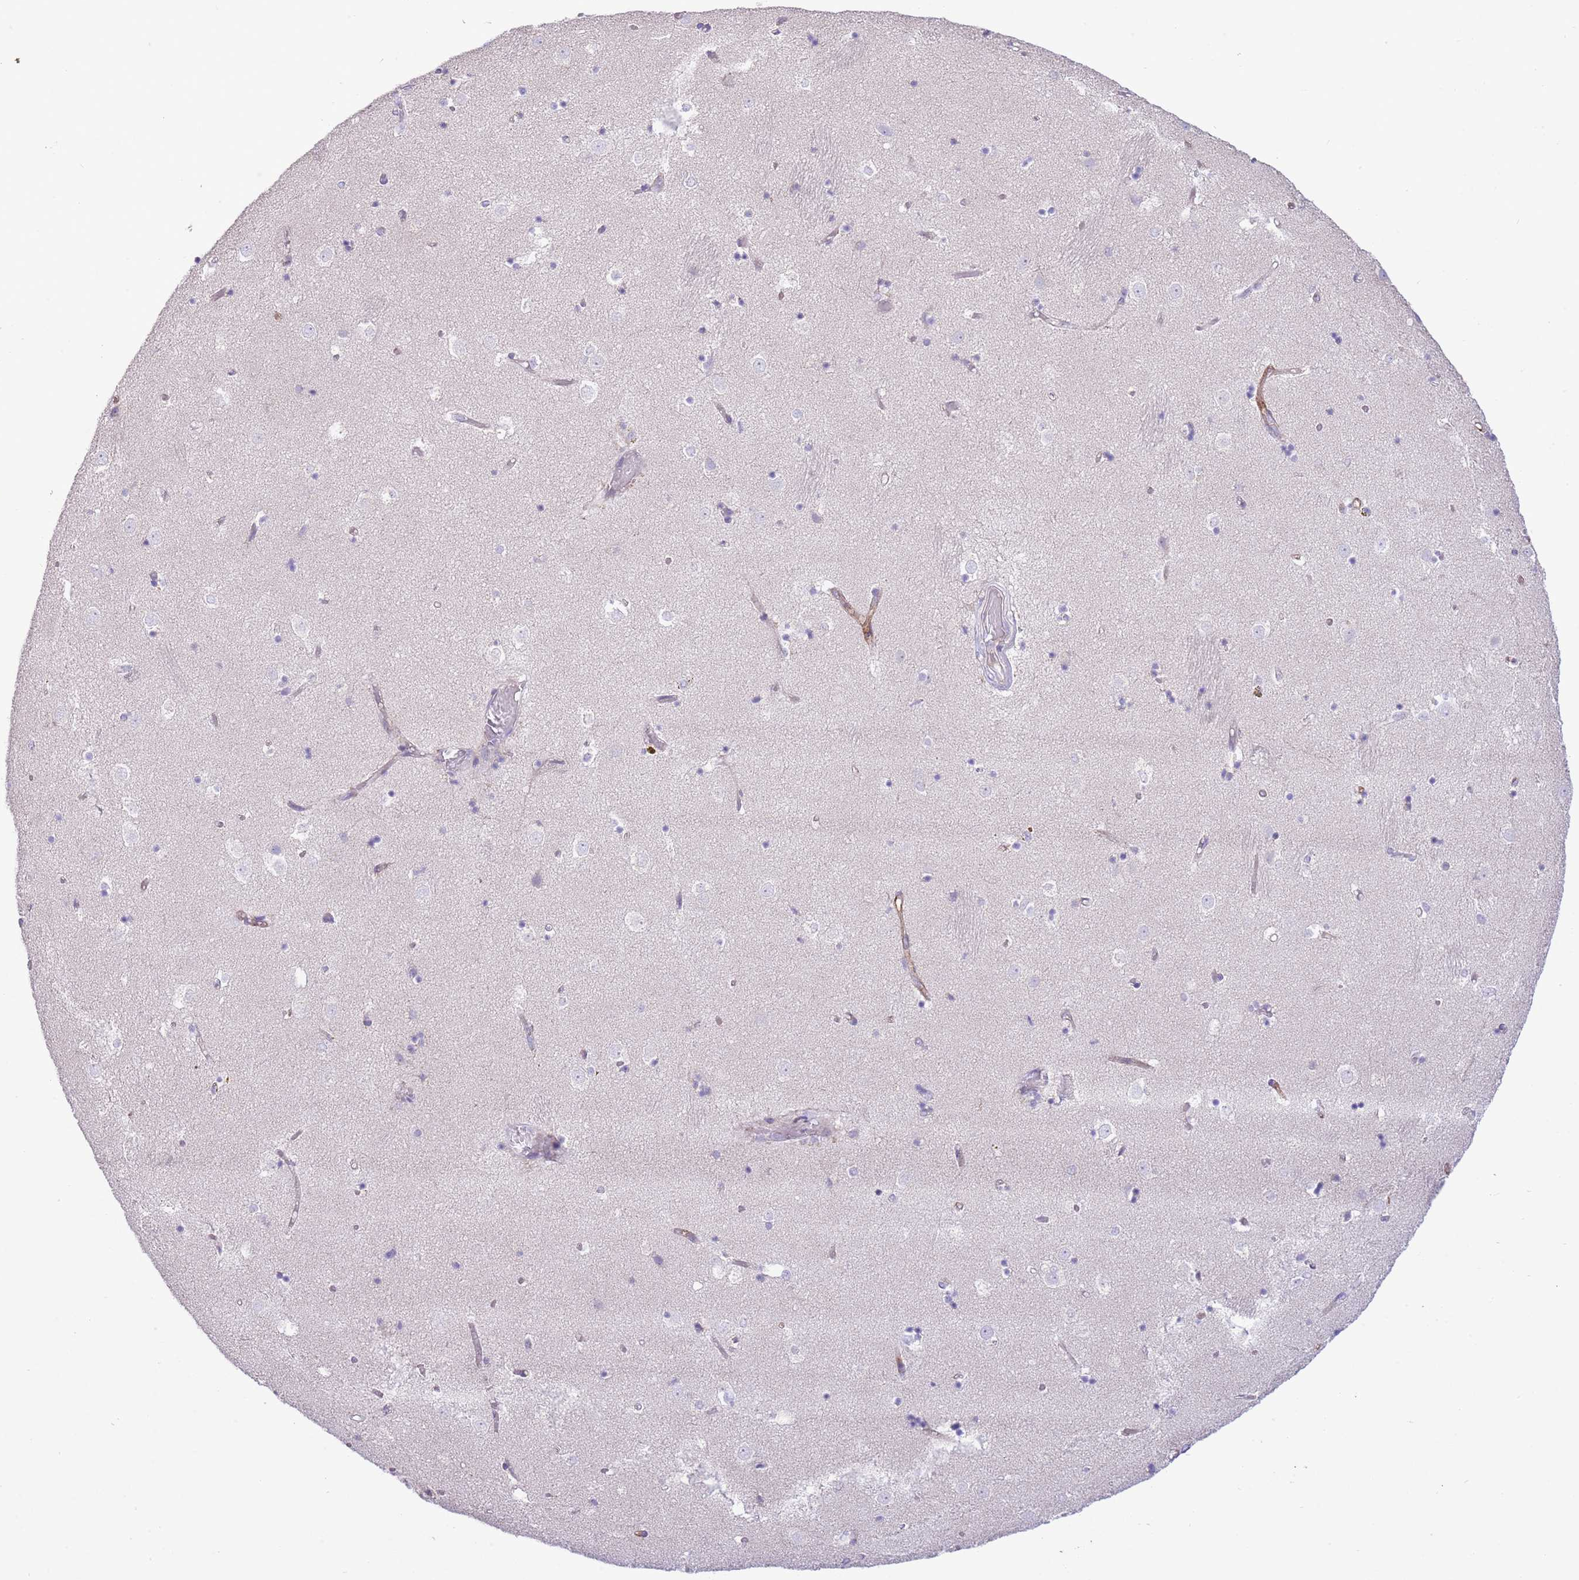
{"staining": {"intensity": "negative", "quantity": "none", "location": "none"}, "tissue": "caudate", "cell_type": "Glial cells", "image_type": "normal", "snomed": [{"axis": "morphology", "description": "Normal tissue, NOS"}, {"axis": "topography", "description": "Lateral ventricle wall"}], "caption": "A high-resolution photomicrograph shows IHC staining of unremarkable caudate, which shows no significant positivity in glial cells. Nuclei are stained in blue.", "gene": "OAZ2", "patient": {"sex": "female", "age": 52}}